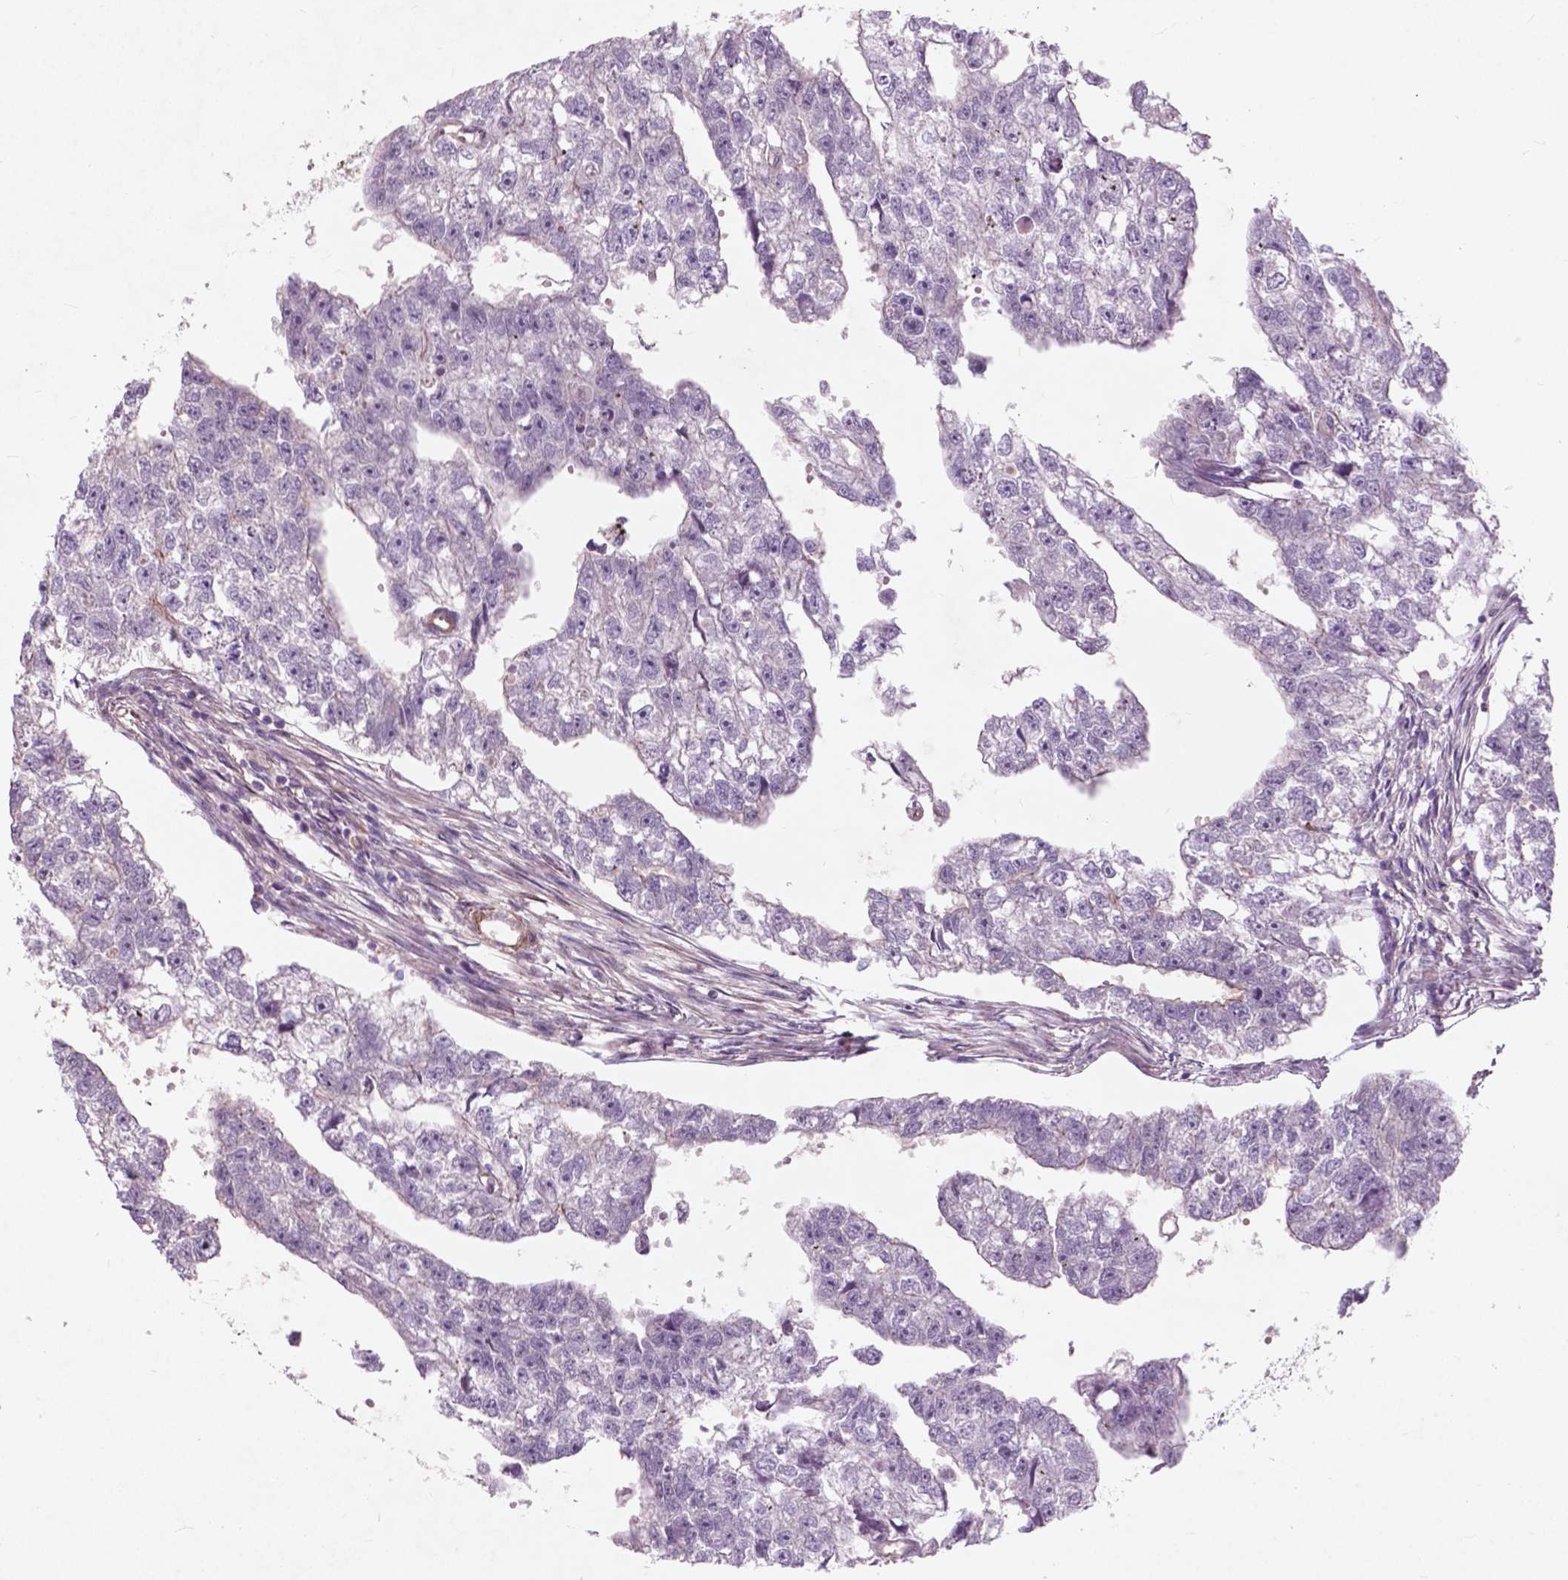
{"staining": {"intensity": "negative", "quantity": "none", "location": "none"}, "tissue": "testis cancer", "cell_type": "Tumor cells", "image_type": "cancer", "snomed": [{"axis": "morphology", "description": "Carcinoma, Embryonal, NOS"}, {"axis": "morphology", "description": "Teratoma, malignant, NOS"}, {"axis": "topography", "description": "Testis"}], "caption": "Tumor cells show no significant protein staining in teratoma (malignant) (testis).", "gene": "RFPL4B", "patient": {"sex": "male", "age": 44}}